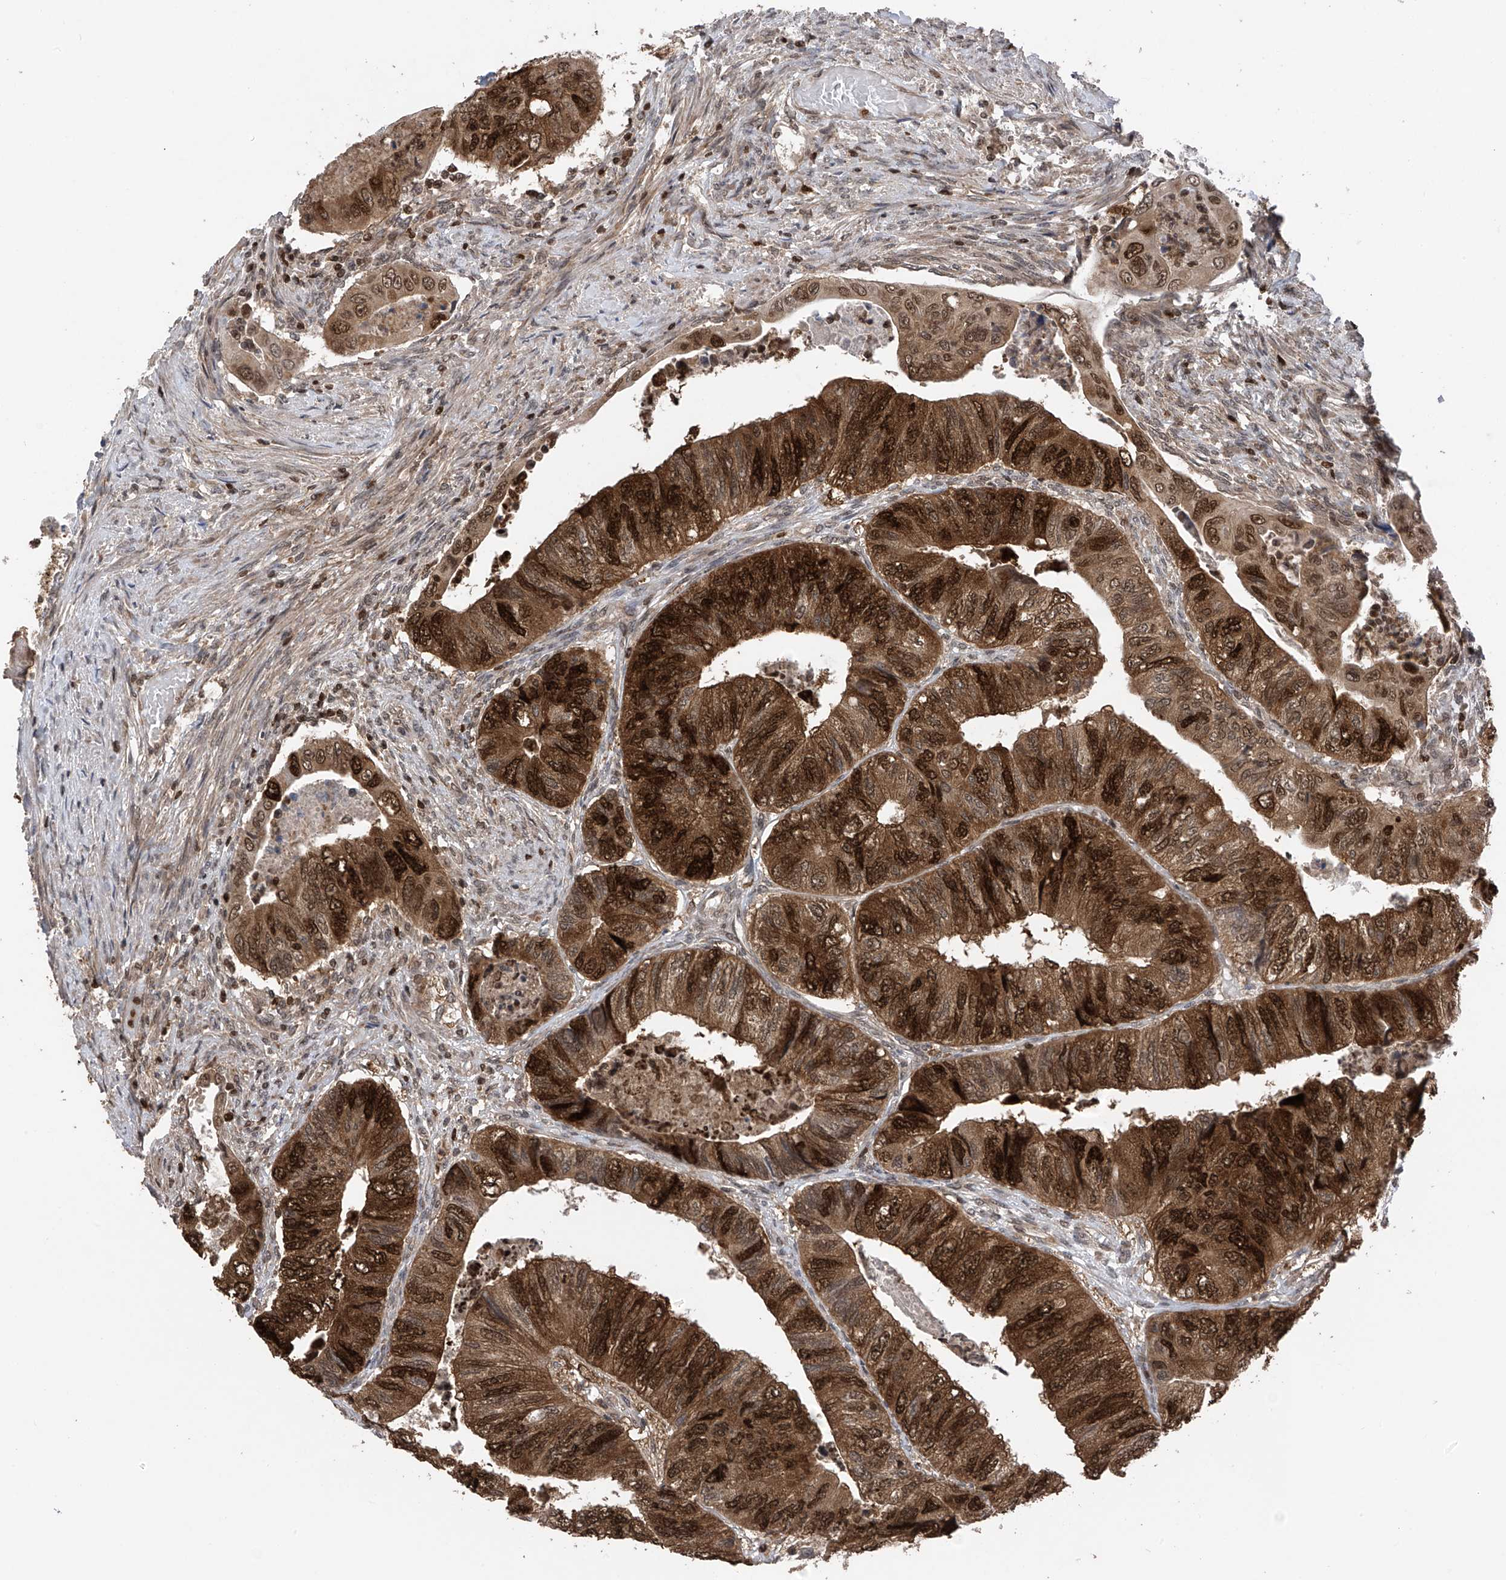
{"staining": {"intensity": "strong", "quantity": ">75%", "location": "cytoplasmic/membranous,nuclear"}, "tissue": "colorectal cancer", "cell_type": "Tumor cells", "image_type": "cancer", "snomed": [{"axis": "morphology", "description": "Adenocarcinoma, NOS"}, {"axis": "topography", "description": "Rectum"}], "caption": "A histopathology image showing strong cytoplasmic/membranous and nuclear expression in about >75% of tumor cells in colorectal cancer, as visualized by brown immunohistochemical staining.", "gene": "DNAJC9", "patient": {"sex": "male", "age": 63}}